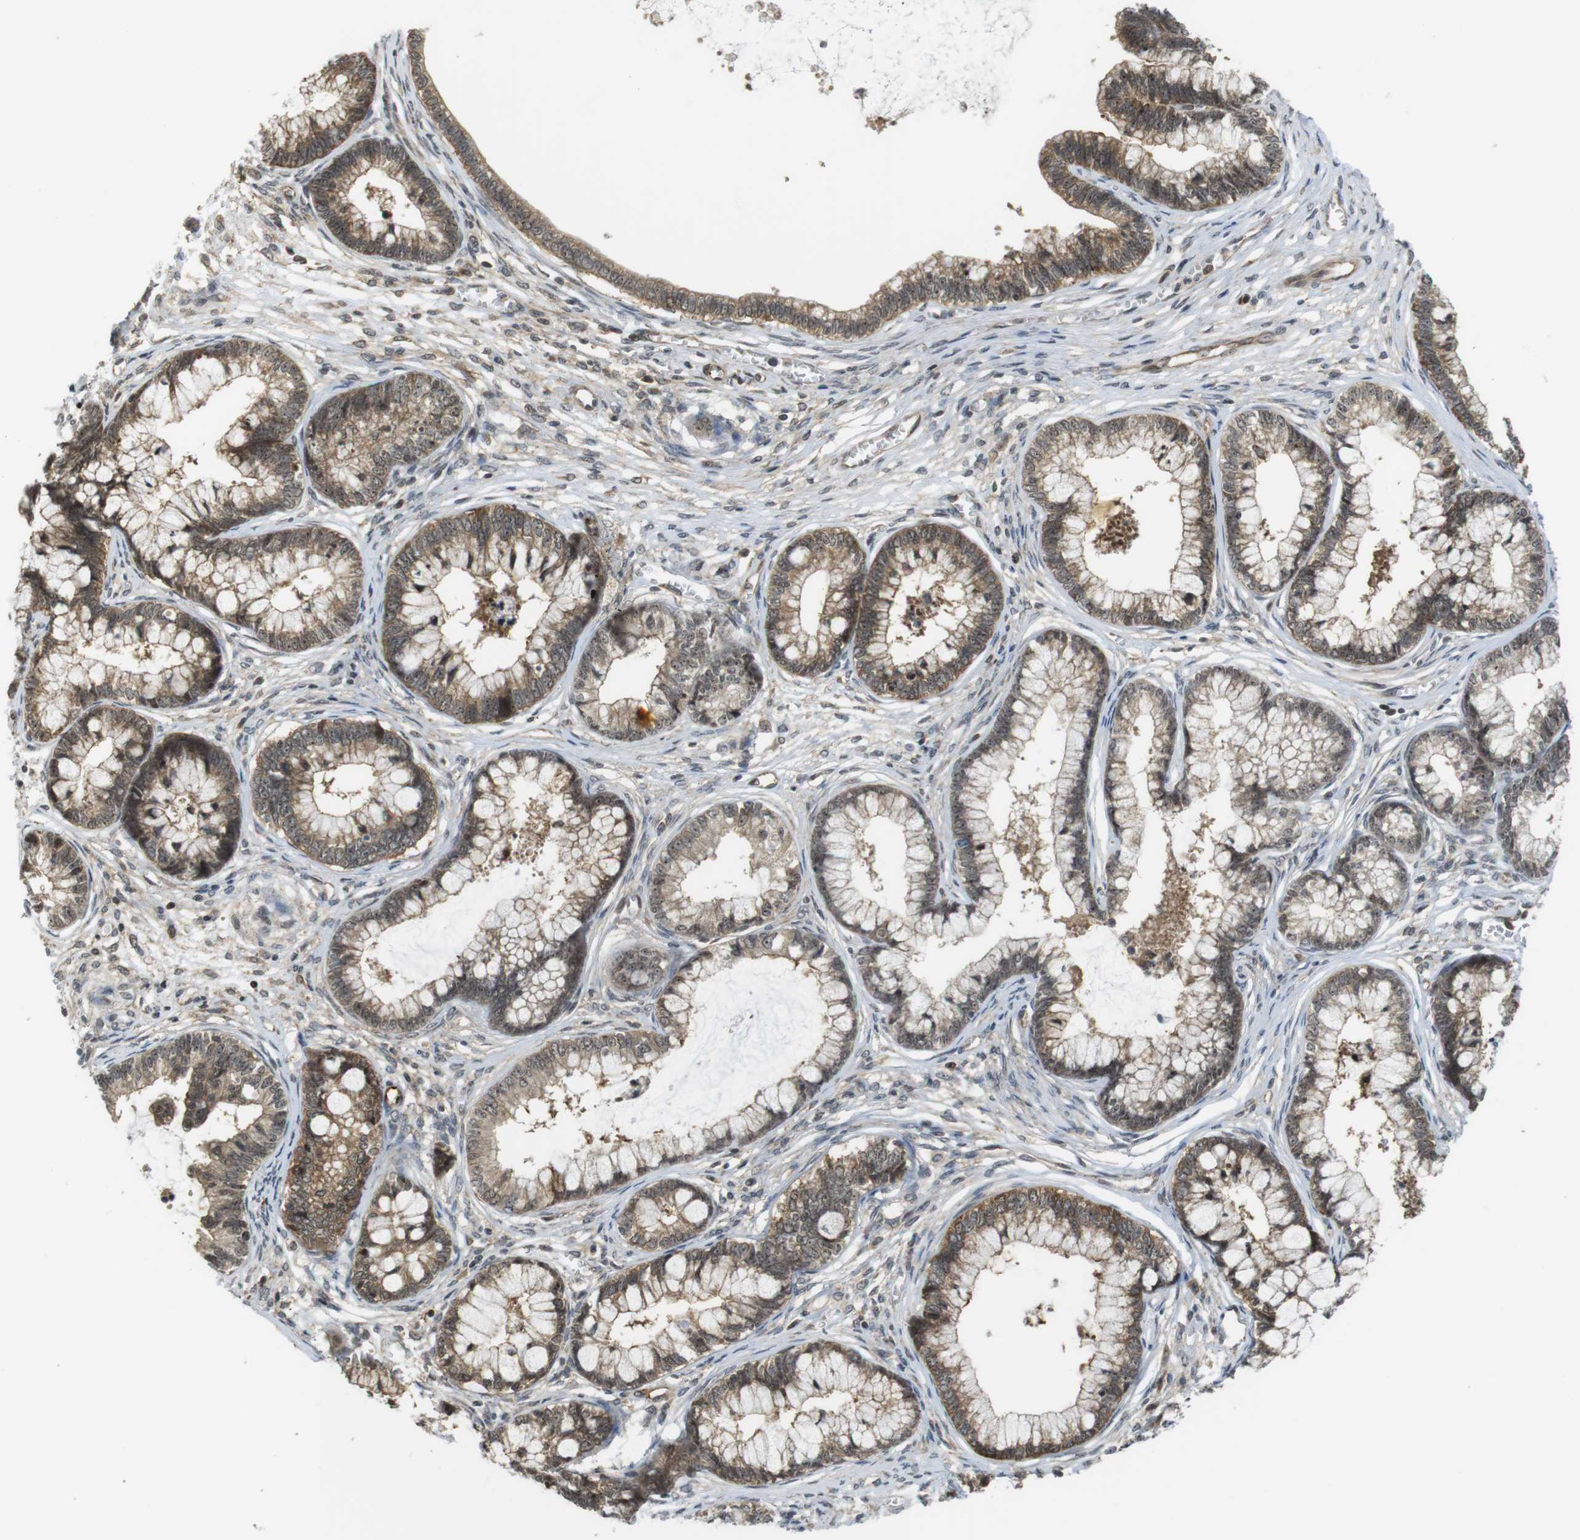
{"staining": {"intensity": "moderate", "quantity": ">75%", "location": "cytoplasmic/membranous,nuclear"}, "tissue": "cervical cancer", "cell_type": "Tumor cells", "image_type": "cancer", "snomed": [{"axis": "morphology", "description": "Adenocarcinoma, NOS"}, {"axis": "topography", "description": "Cervix"}], "caption": "Immunohistochemical staining of human cervical cancer demonstrates medium levels of moderate cytoplasmic/membranous and nuclear staining in approximately >75% of tumor cells.", "gene": "CC2D1A", "patient": {"sex": "female", "age": 44}}